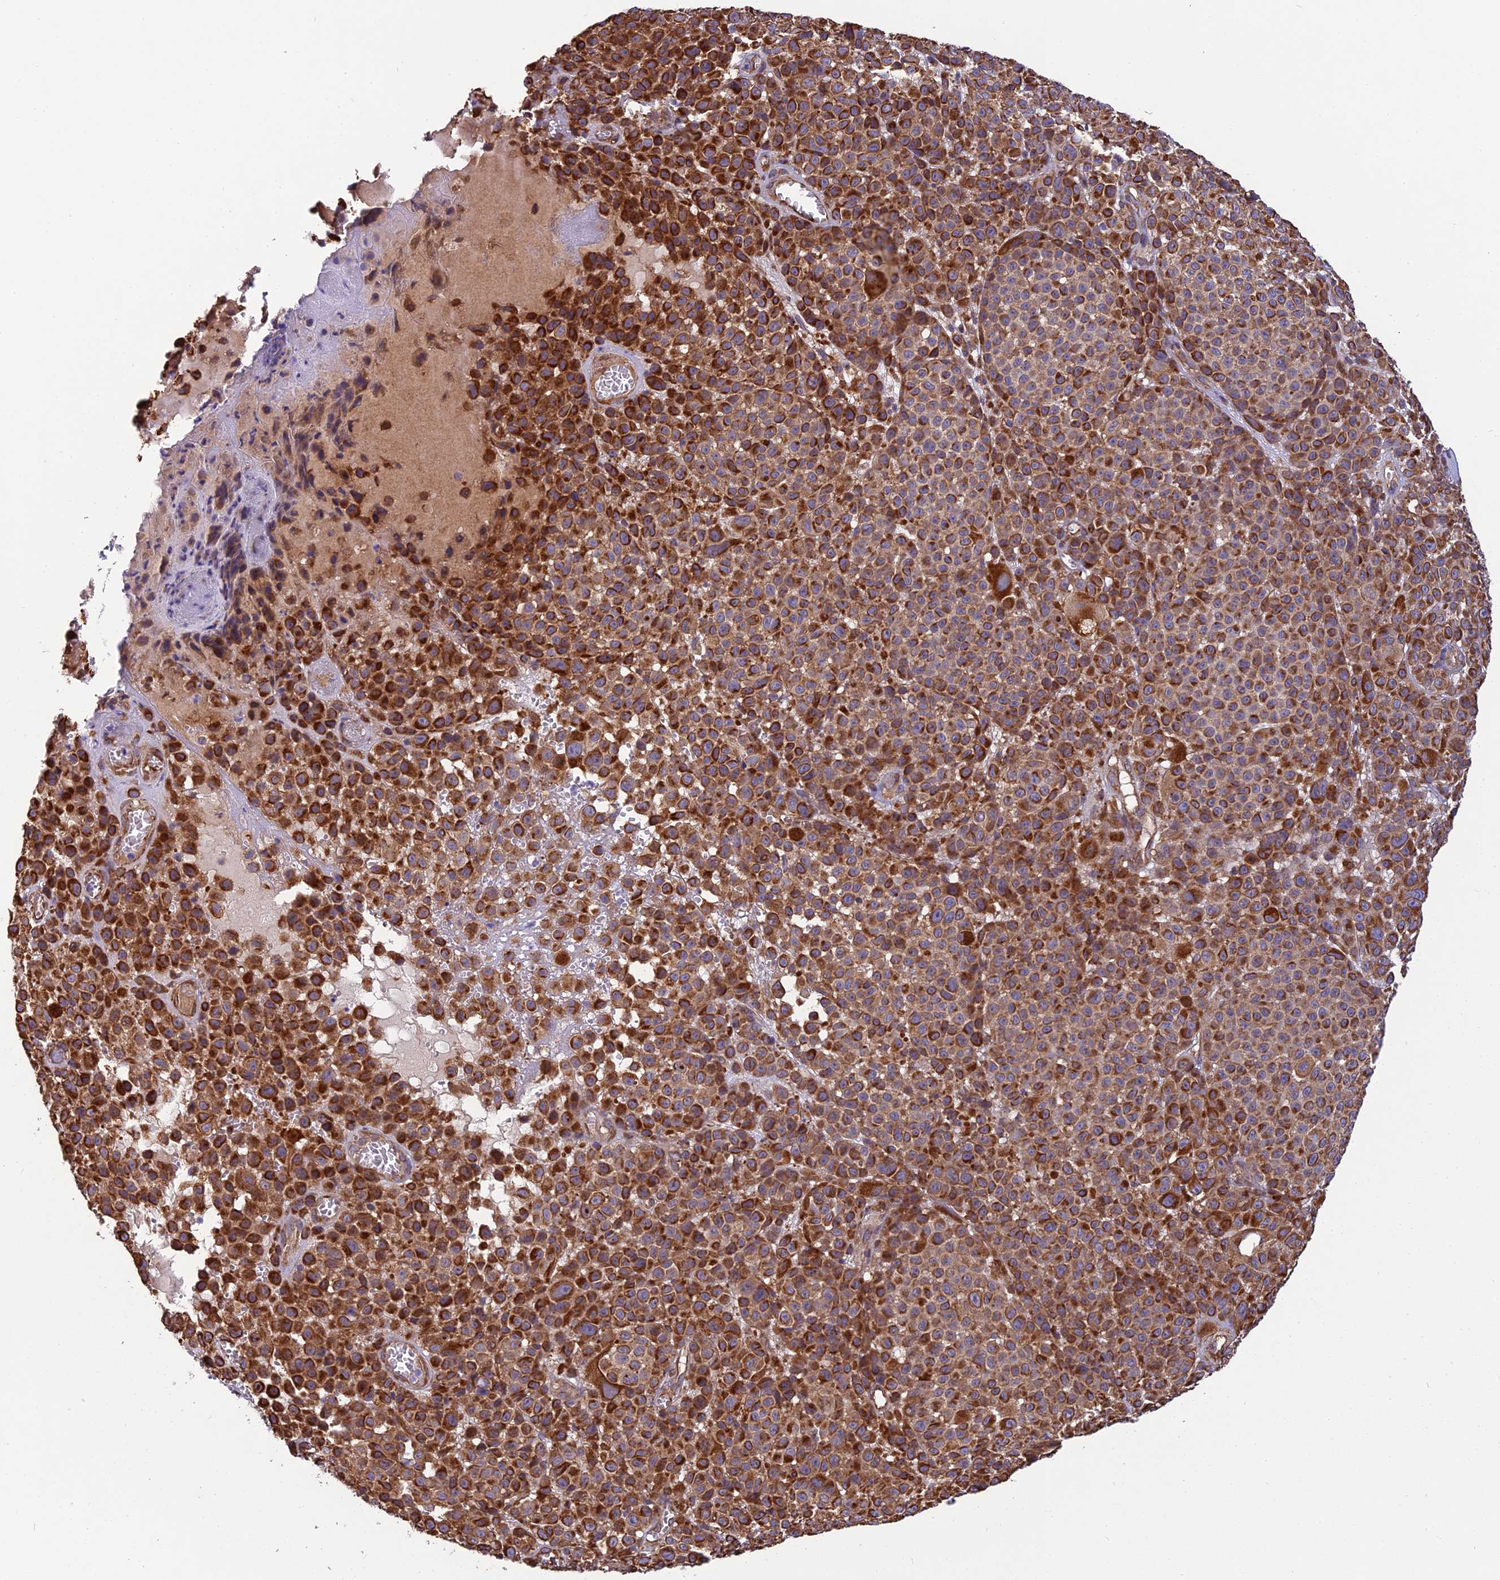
{"staining": {"intensity": "strong", "quantity": ">75%", "location": "cytoplasmic/membranous"}, "tissue": "melanoma", "cell_type": "Tumor cells", "image_type": "cancer", "snomed": [{"axis": "morphology", "description": "Malignant melanoma, NOS"}, {"axis": "topography", "description": "Skin"}], "caption": "This is an image of immunohistochemistry staining of malignant melanoma, which shows strong expression in the cytoplasmic/membranous of tumor cells.", "gene": "SPDL1", "patient": {"sex": "female", "age": 94}}